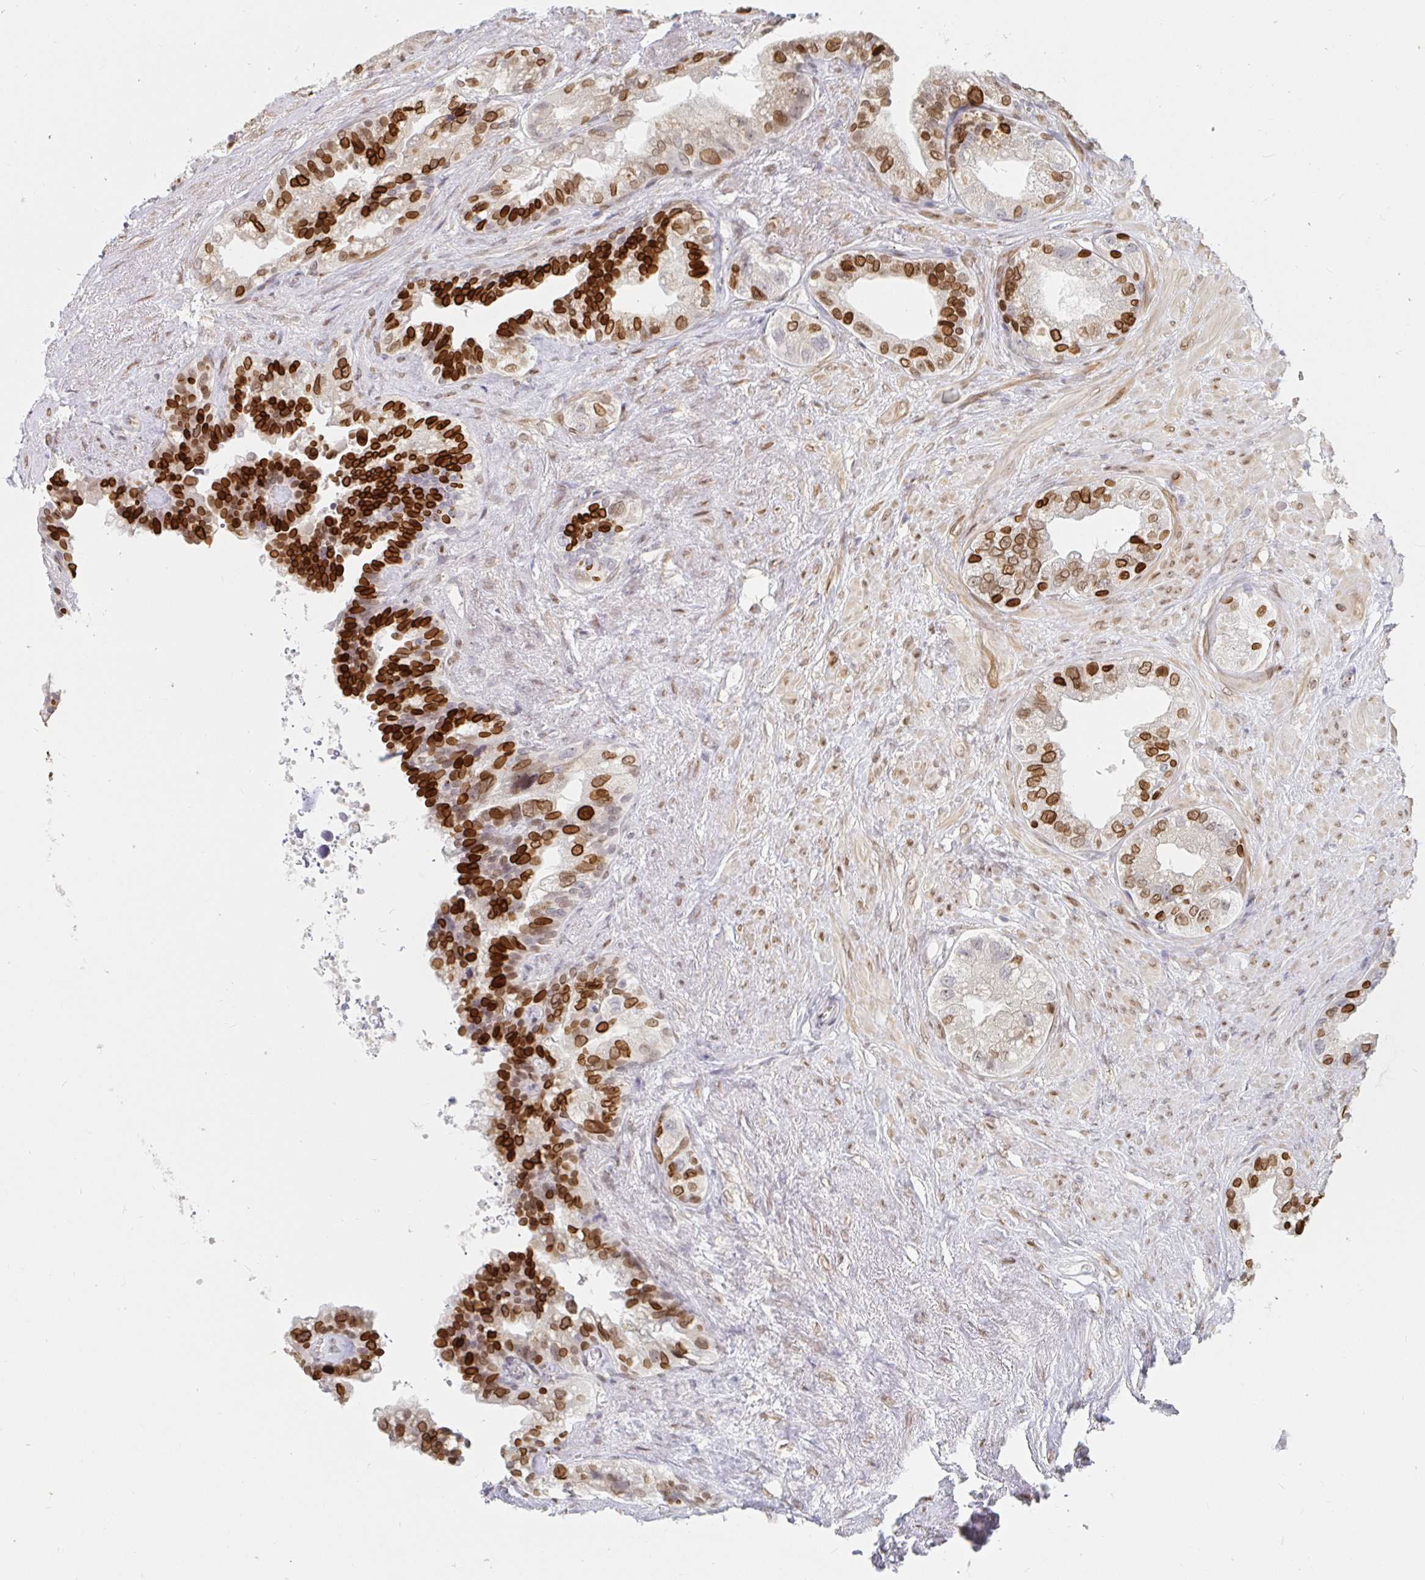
{"staining": {"intensity": "strong", "quantity": ">75%", "location": "nuclear"}, "tissue": "seminal vesicle", "cell_type": "Glandular cells", "image_type": "normal", "snomed": [{"axis": "morphology", "description": "Normal tissue, NOS"}, {"axis": "topography", "description": "Seminal veicle"}, {"axis": "topography", "description": "Peripheral nerve tissue"}], "caption": "Glandular cells show high levels of strong nuclear expression in approximately >75% of cells in benign human seminal vesicle.", "gene": "CHD2", "patient": {"sex": "male", "age": 76}}